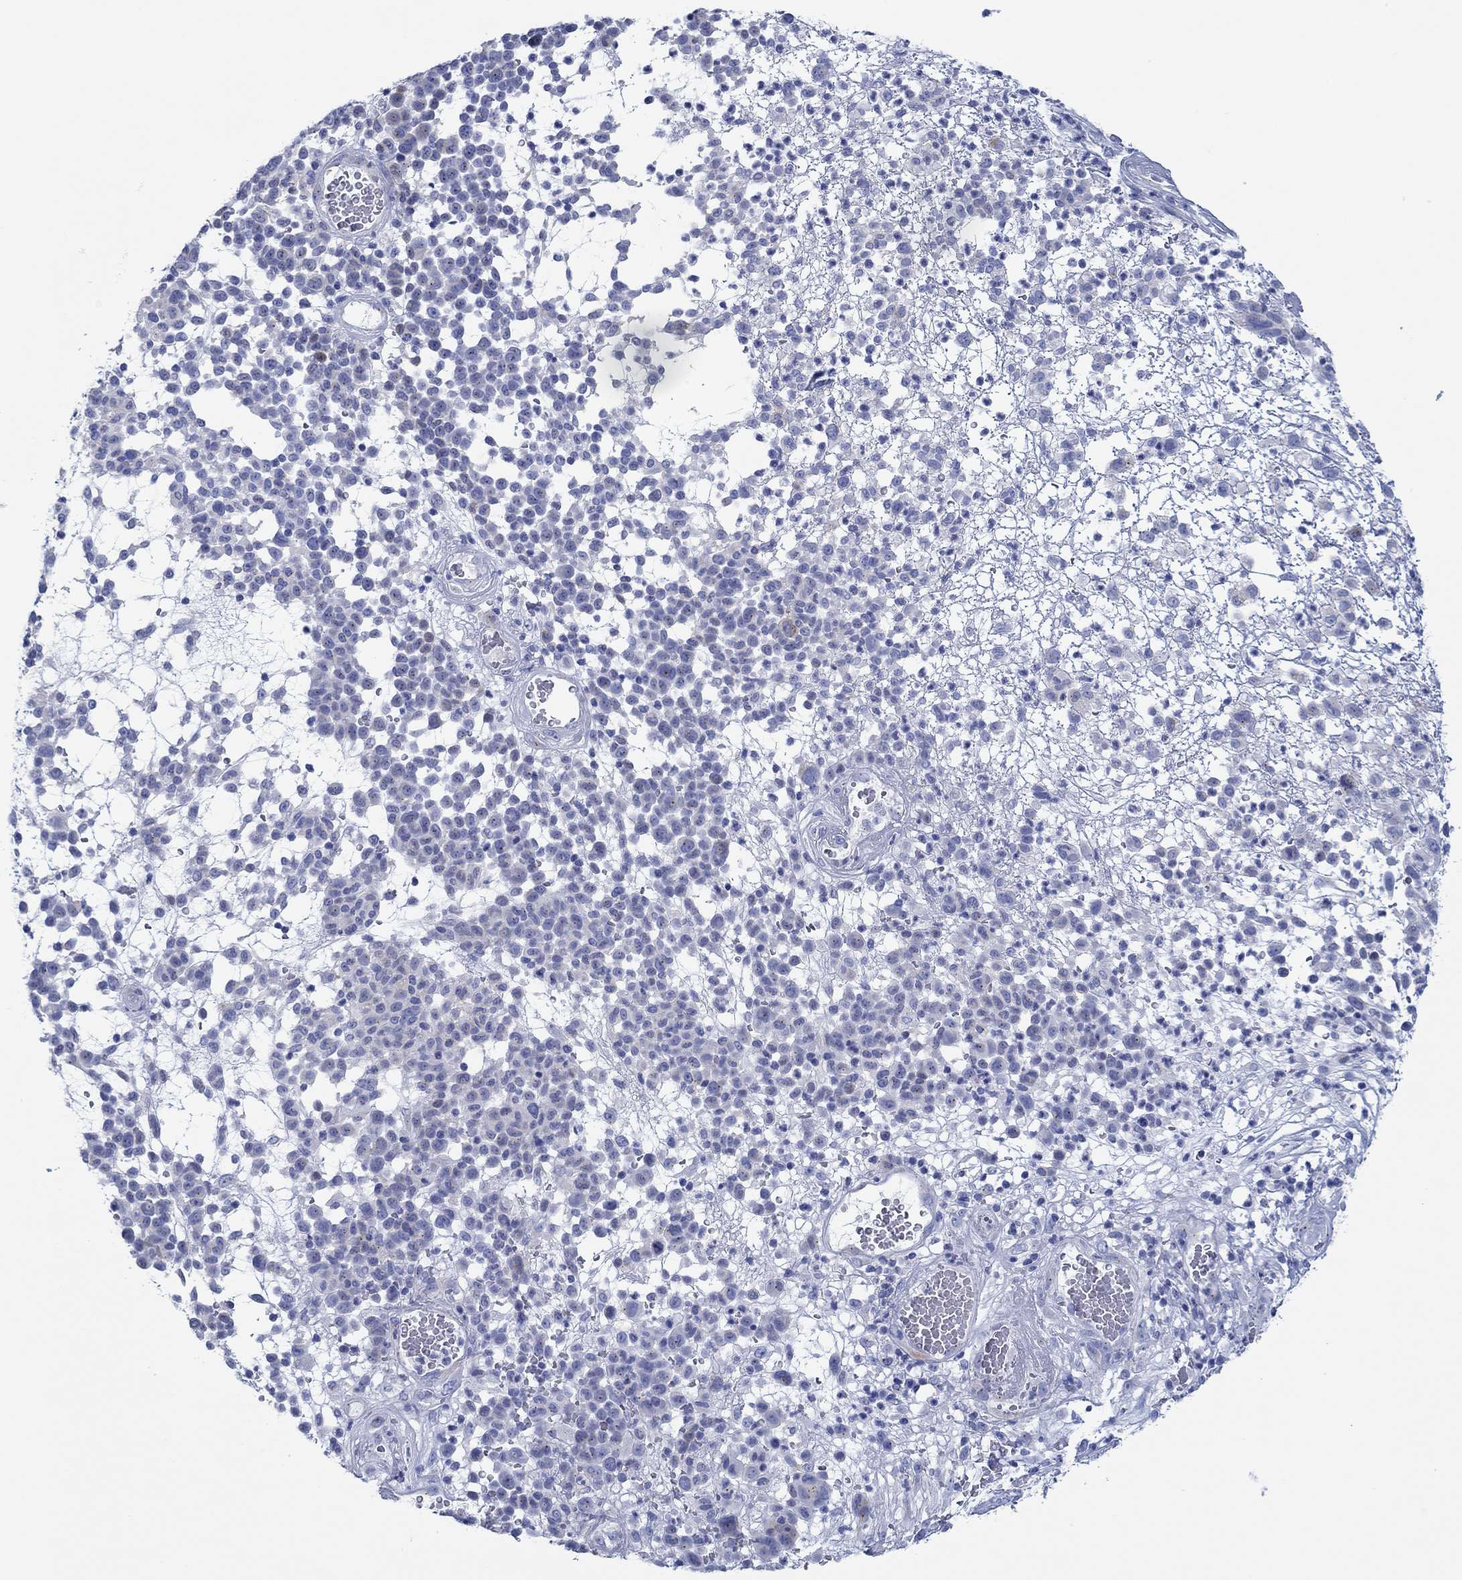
{"staining": {"intensity": "moderate", "quantity": "<25%", "location": "cytoplasmic/membranous"}, "tissue": "melanoma", "cell_type": "Tumor cells", "image_type": "cancer", "snomed": [{"axis": "morphology", "description": "Malignant melanoma, NOS"}, {"axis": "topography", "description": "Skin"}], "caption": "Immunohistochemical staining of human melanoma displays low levels of moderate cytoplasmic/membranous positivity in about <25% of tumor cells.", "gene": "IGFBP6", "patient": {"sex": "male", "age": 59}}